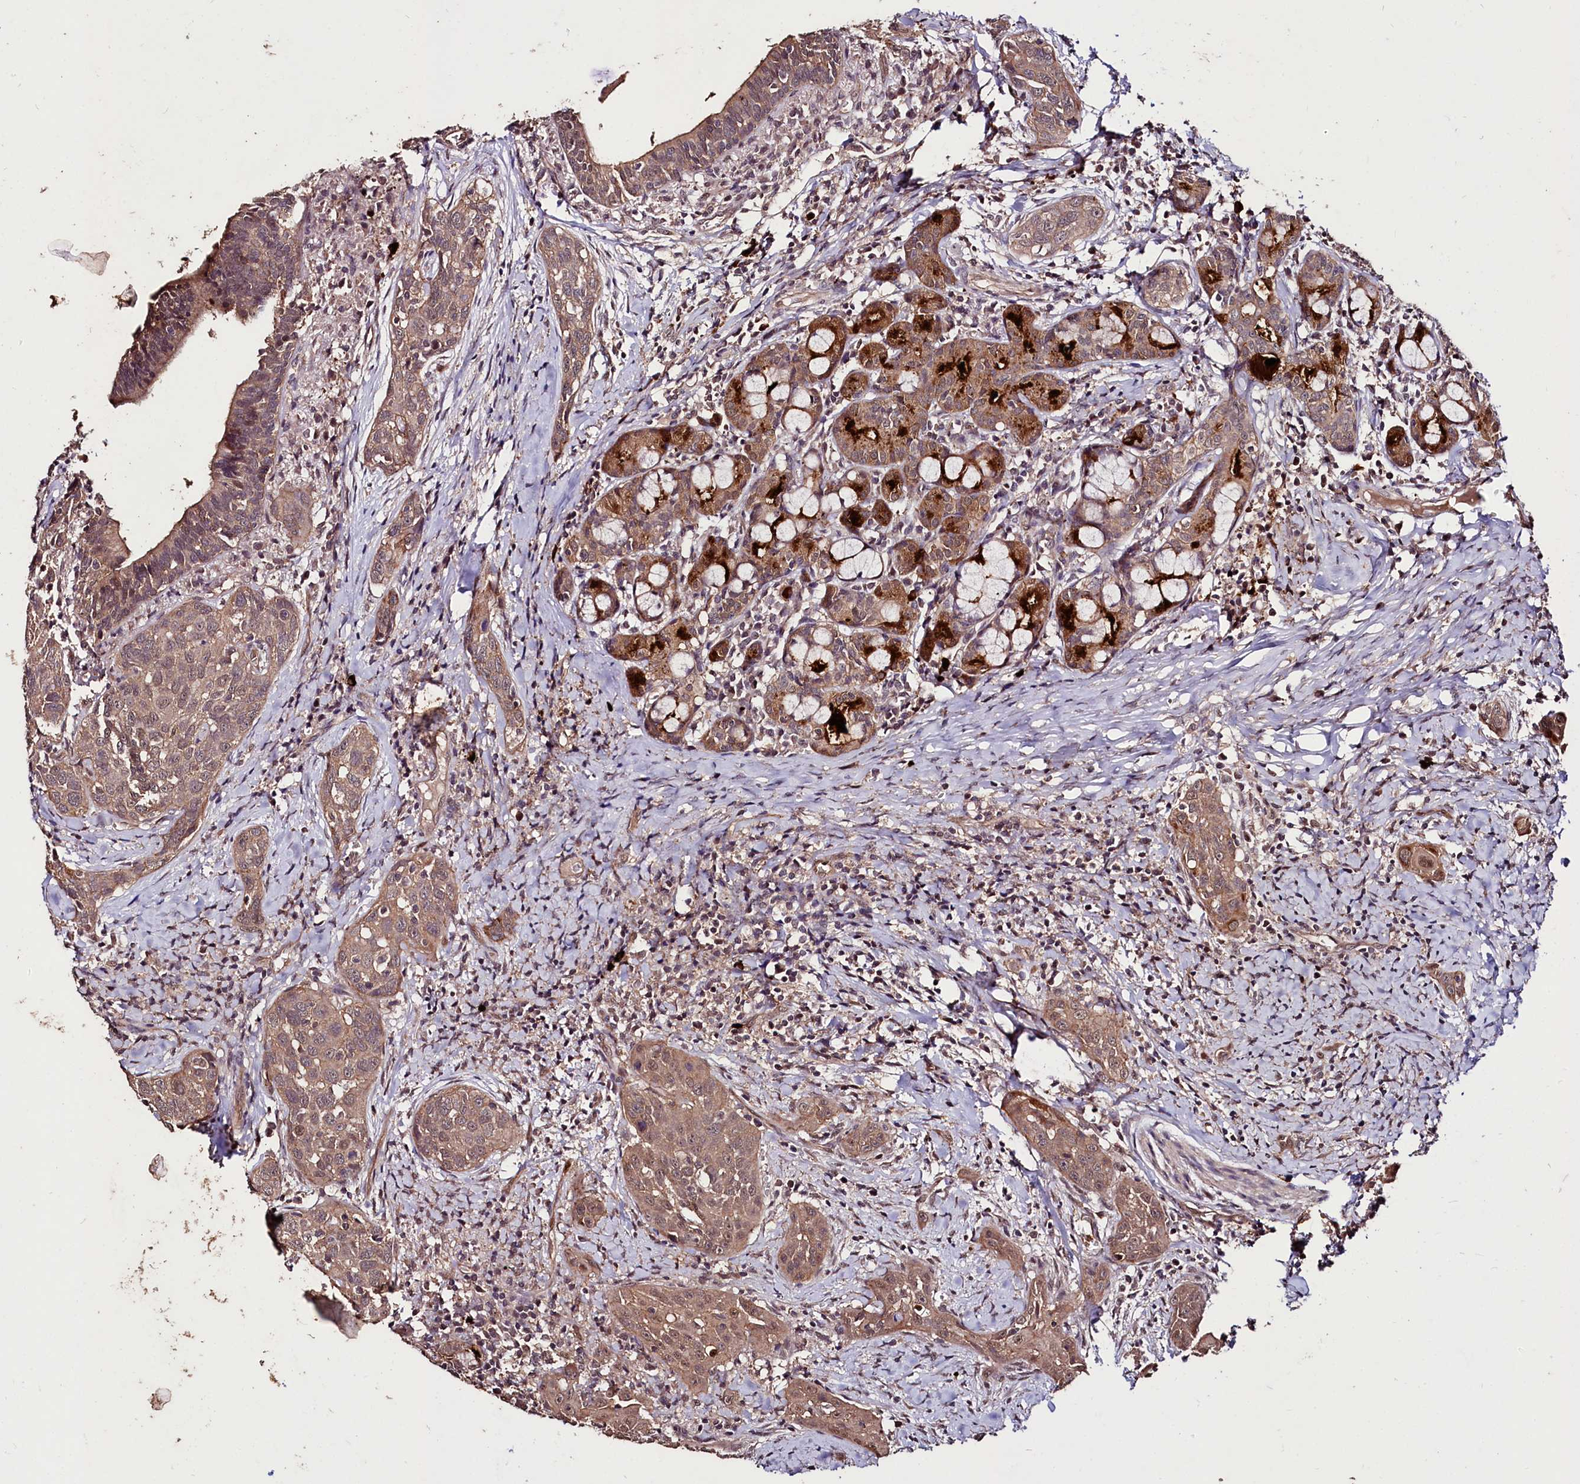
{"staining": {"intensity": "moderate", "quantity": ">75%", "location": "cytoplasmic/membranous,nuclear"}, "tissue": "head and neck cancer", "cell_type": "Tumor cells", "image_type": "cancer", "snomed": [{"axis": "morphology", "description": "Squamous cell carcinoma, NOS"}, {"axis": "topography", "description": "Oral tissue"}, {"axis": "topography", "description": "Head-Neck"}], "caption": "This micrograph demonstrates head and neck cancer stained with IHC to label a protein in brown. The cytoplasmic/membranous and nuclear of tumor cells show moderate positivity for the protein. Nuclei are counter-stained blue.", "gene": "KLRB1", "patient": {"sex": "female", "age": 50}}